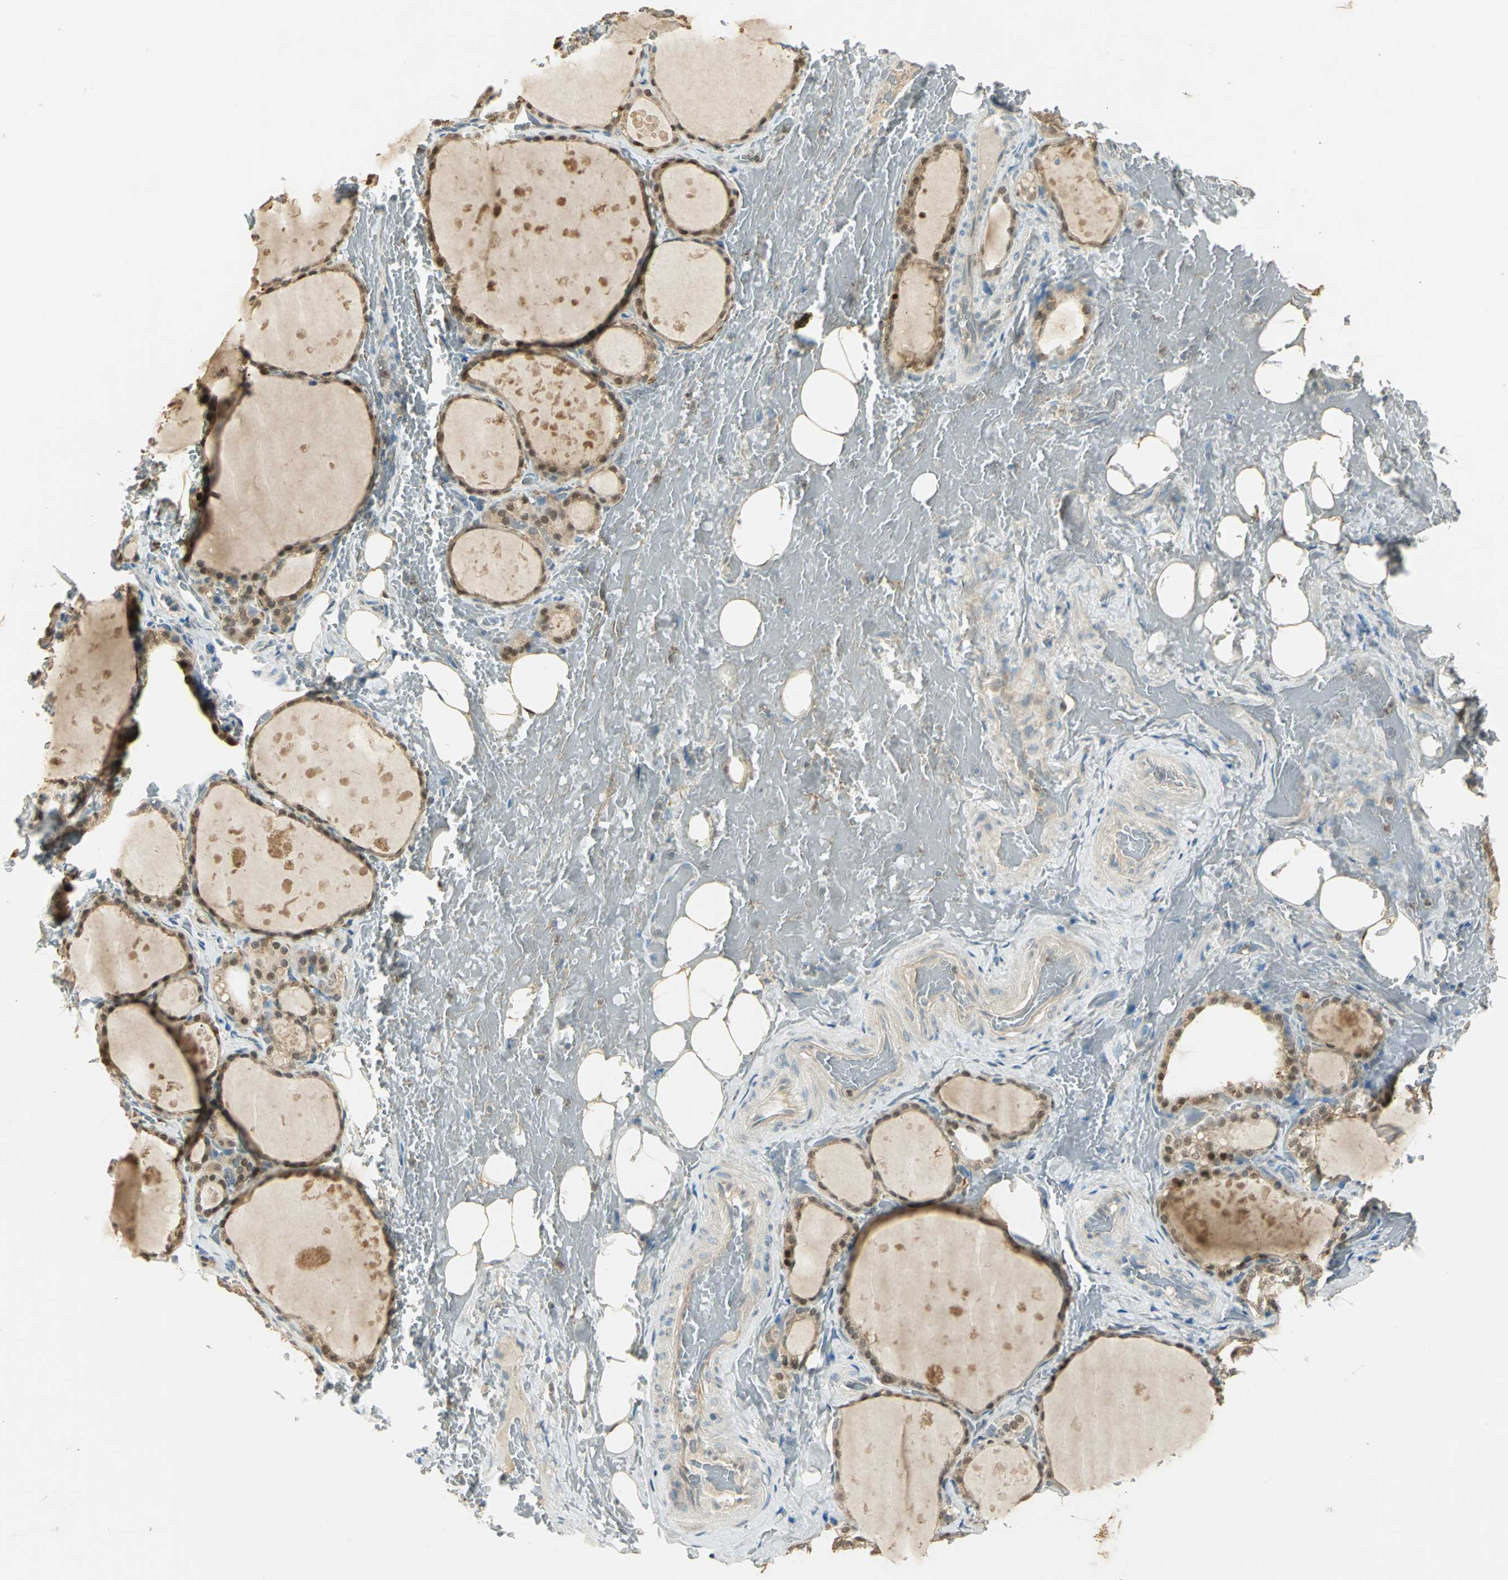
{"staining": {"intensity": "moderate", "quantity": "25%-75%", "location": "nuclear"}, "tissue": "thyroid gland", "cell_type": "Glandular cells", "image_type": "normal", "snomed": [{"axis": "morphology", "description": "Normal tissue, NOS"}, {"axis": "topography", "description": "Thyroid gland"}], "caption": "A medium amount of moderate nuclear expression is appreciated in approximately 25%-75% of glandular cells in unremarkable thyroid gland.", "gene": "BIRC2", "patient": {"sex": "male", "age": 61}}